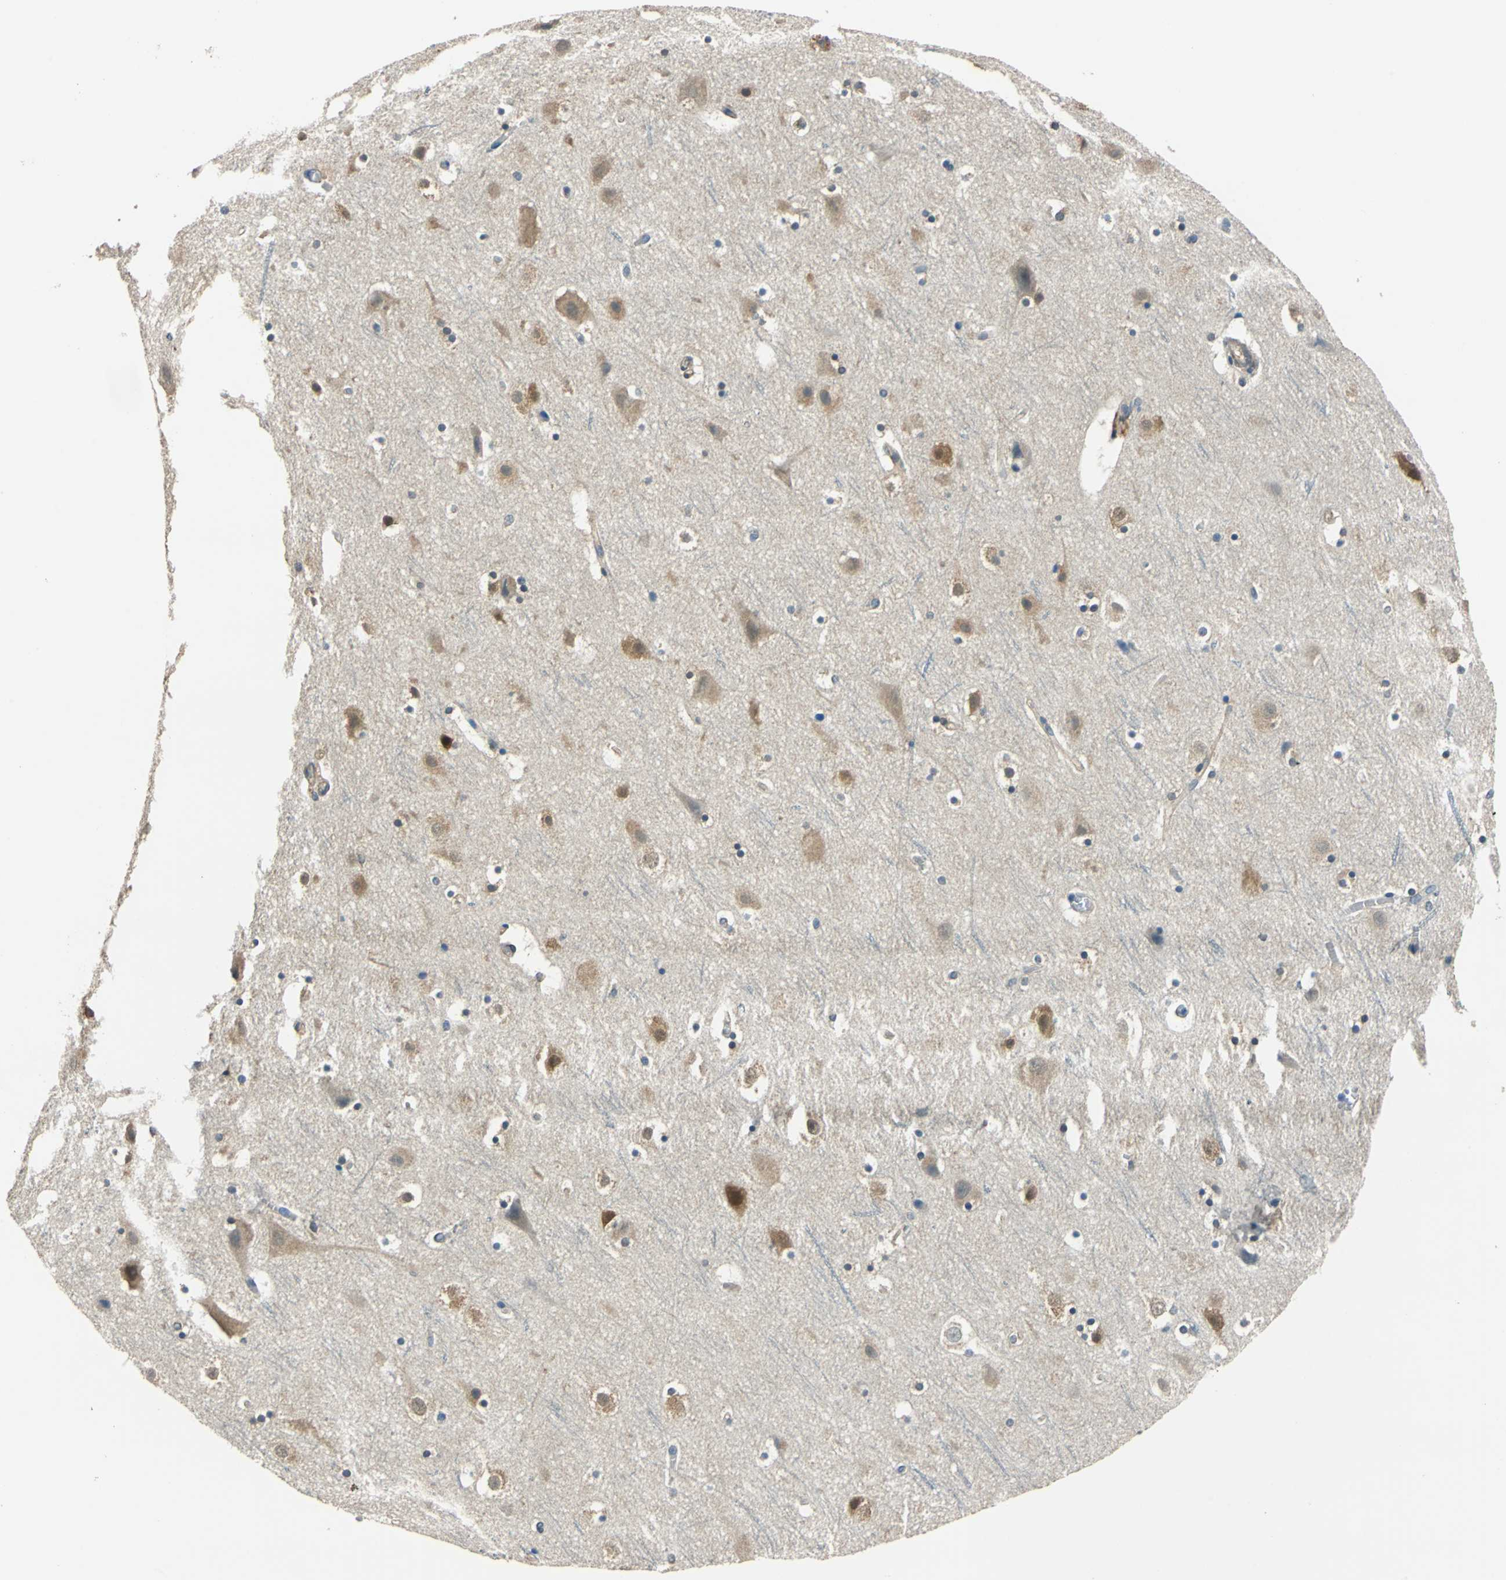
{"staining": {"intensity": "weak", "quantity": ">75%", "location": "cytoplasmic/membranous"}, "tissue": "cerebral cortex", "cell_type": "Endothelial cells", "image_type": "normal", "snomed": [{"axis": "morphology", "description": "Normal tissue, NOS"}, {"axis": "topography", "description": "Cerebral cortex"}], "caption": "Protein positivity by IHC shows weak cytoplasmic/membranous expression in approximately >75% of endothelial cells in benign cerebral cortex.", "gene": "FKBP4", "patient": {"sex": "male", "age": 45}}